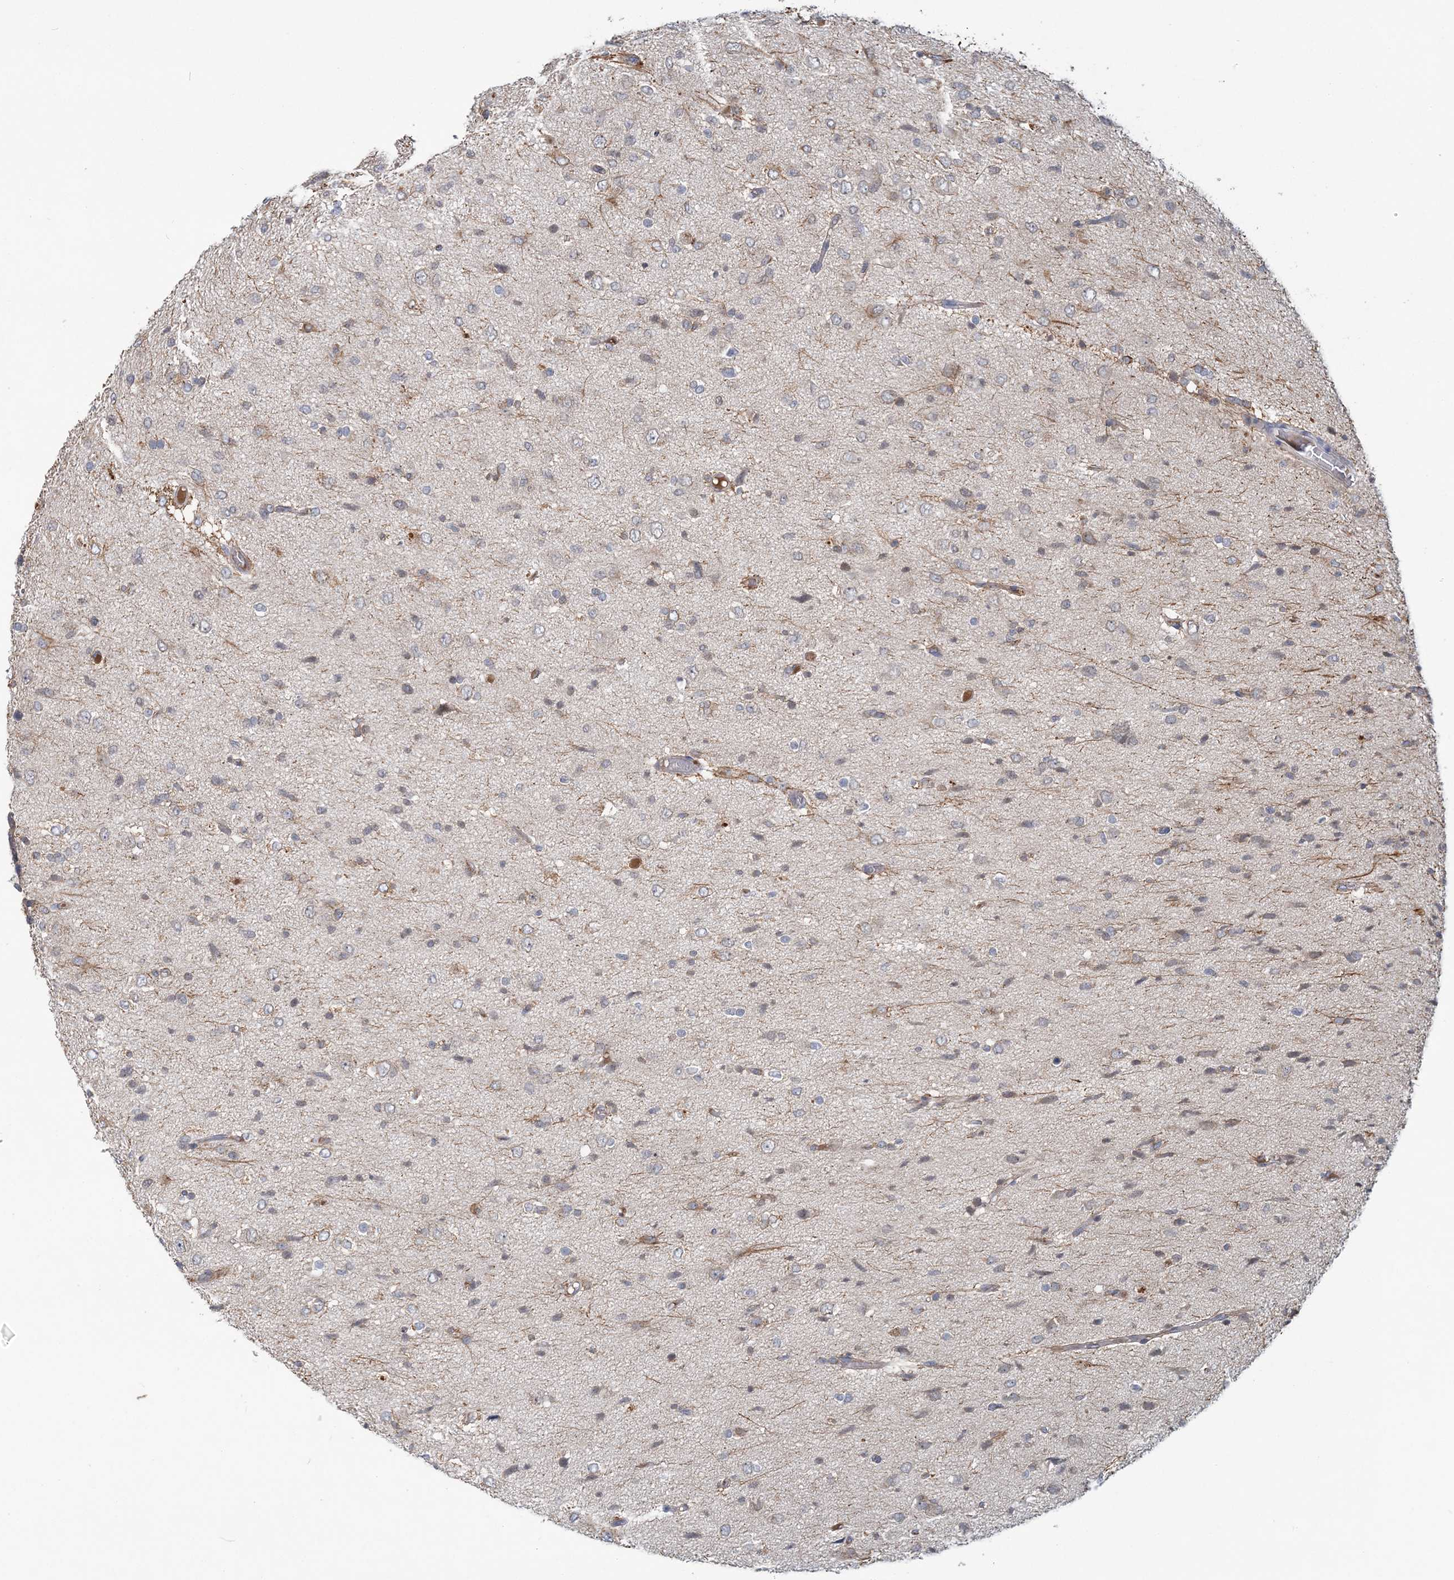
{"staining": {"intensity": "negative", "quantity": "none", "location": "none"}, "tissue": "glioma", "cell_type": "Tumor cells", "image_type": "cancer", "snomed": [{"axis": "morphology", "description": "Glioma, malignant, High grade"}, {"axis": "topography", "description": "Brain"}], "caption": "Image shows no protein expression in tumor cells of malignant glioma (high-grade) tissue.", "gene": "RNF25", "patient": {"sex": "female", "age": 59}}